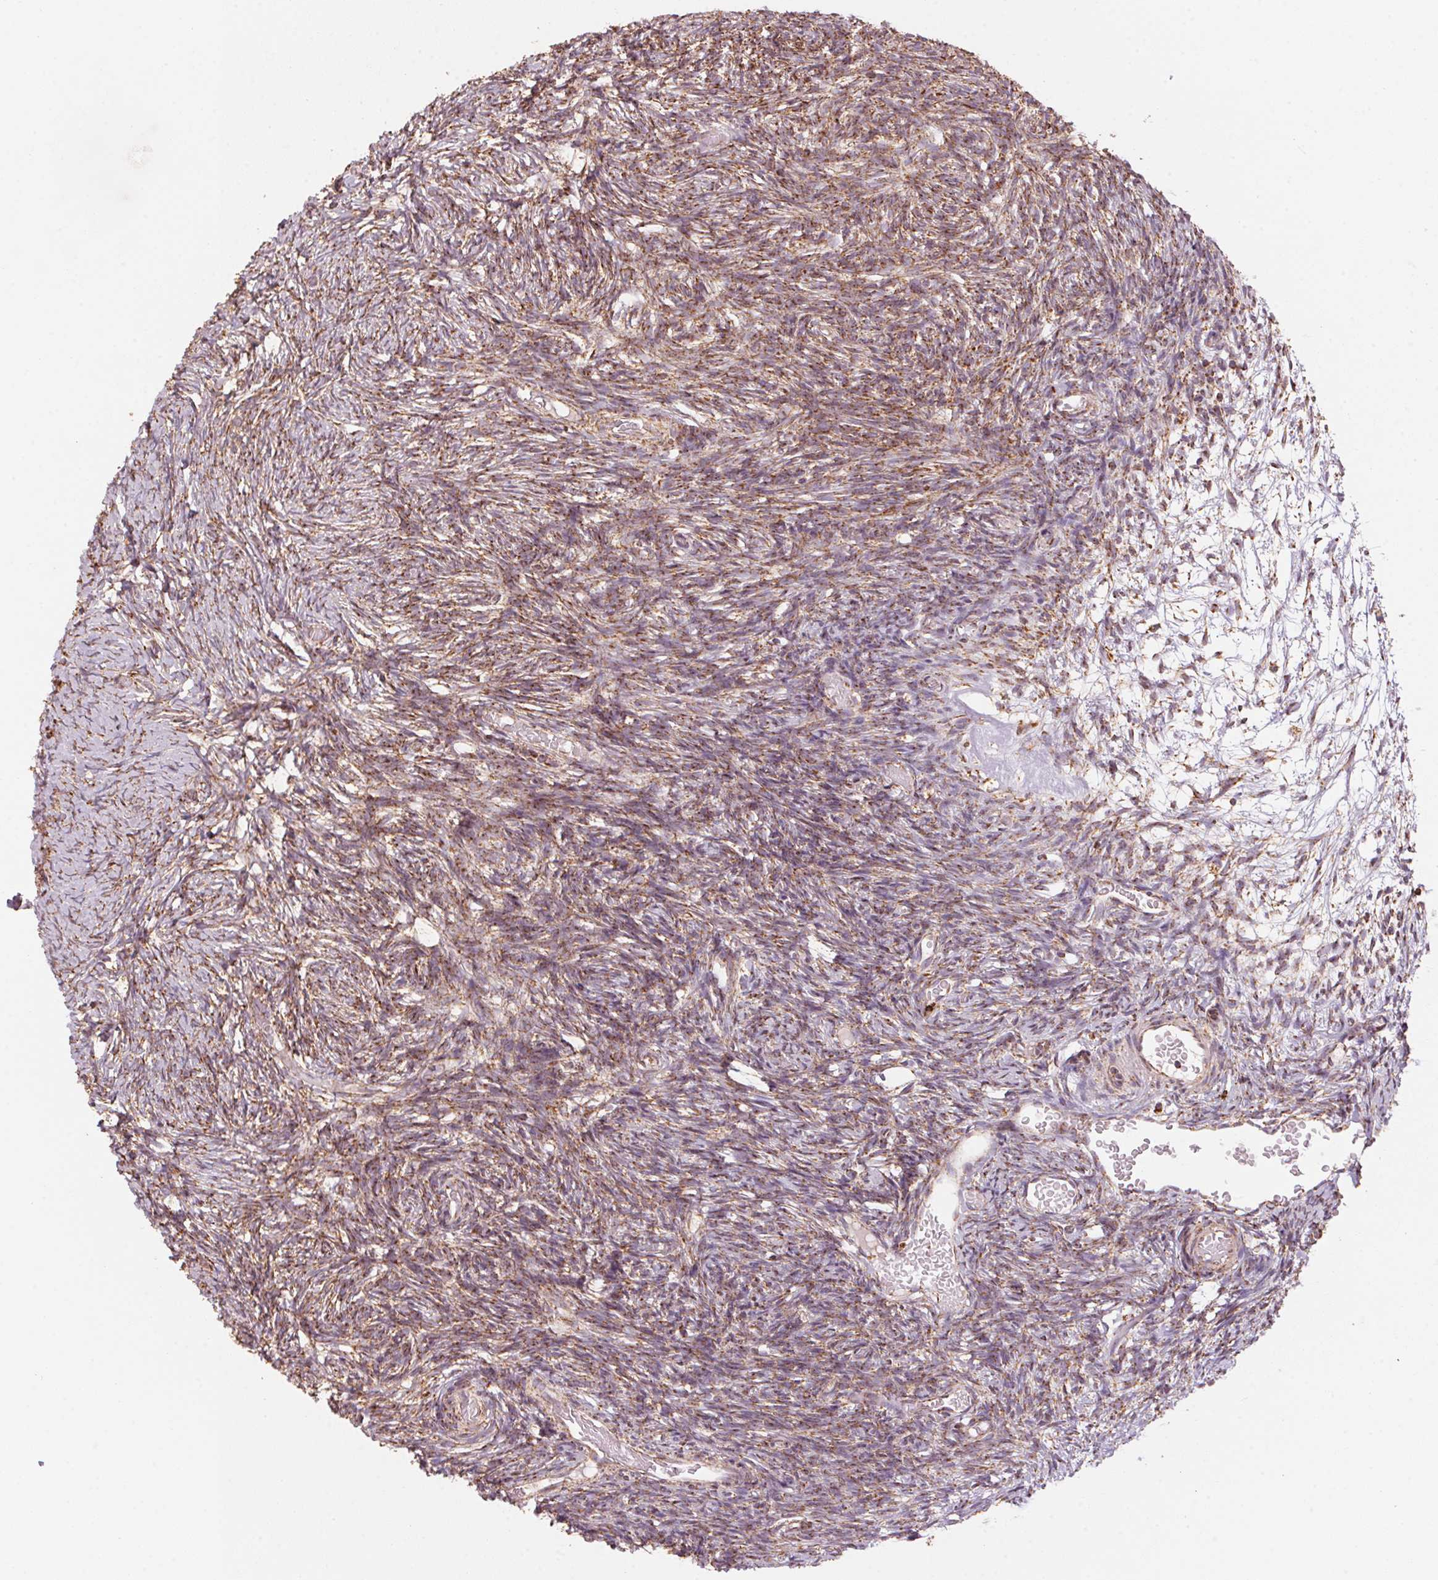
{"staining": {"intensity": "strong", "quantity": ">75%", "location": "cytoplasmic/membranous"}, "tissue": "ovary", "cell_type": "Follicle cells", "image_type": "normal", "snomed": [{"axis": "morphology", "description": "Normal tissue, NOS"}, {"axis": "topography", "description": "Ovary"}], "caption": "Normal ovary was stained to show a protein in brown. There is high levels of strong cytoplasmic/membranous expression in approximately >75% of follicle cells.", "gene": "TOMM70", "patient": {"sex": "female", "age": 39}}